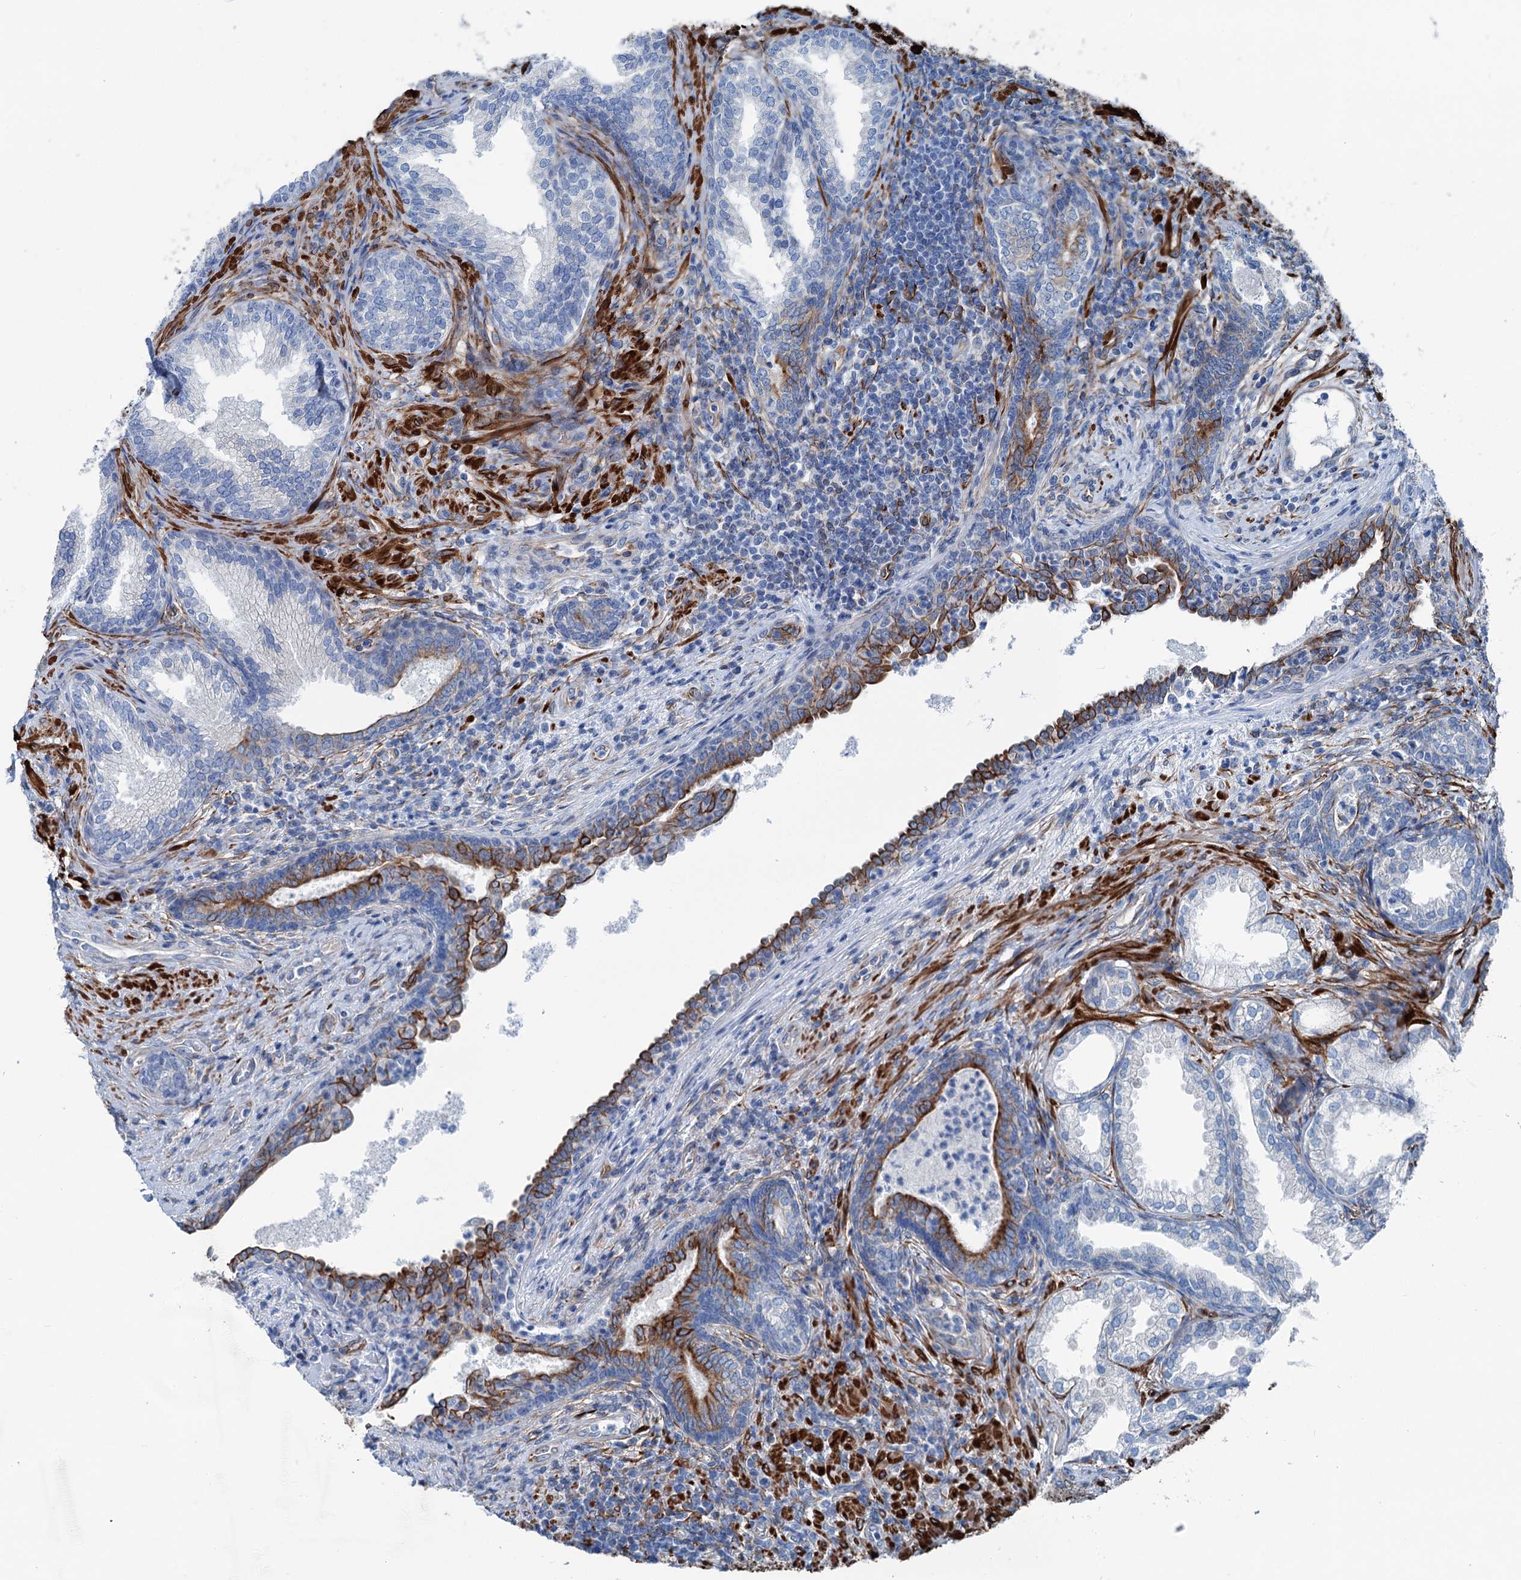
{"staining": {"intensity": "negative", "quantity": "none", "location": "none"}, "tissue": "prostate", "cell_type": "Glandular cells", "image_type": "normal", "snomed": [{"axis": "morphology", "description": "Normal tissue, NOS"}, {"axis": "topography", "description": "Prostate"}], "caption": "Histopathology image shows no significant protein expression in glandular cells of benign prostate. The staining is performed using DAB (3,3'-diaminobenzidine) brown chromogen with nuclei counter-stained in using hematoxylin.", "gene": "CALCOCO1", "patient": {"sex": "male", "age": 76}}